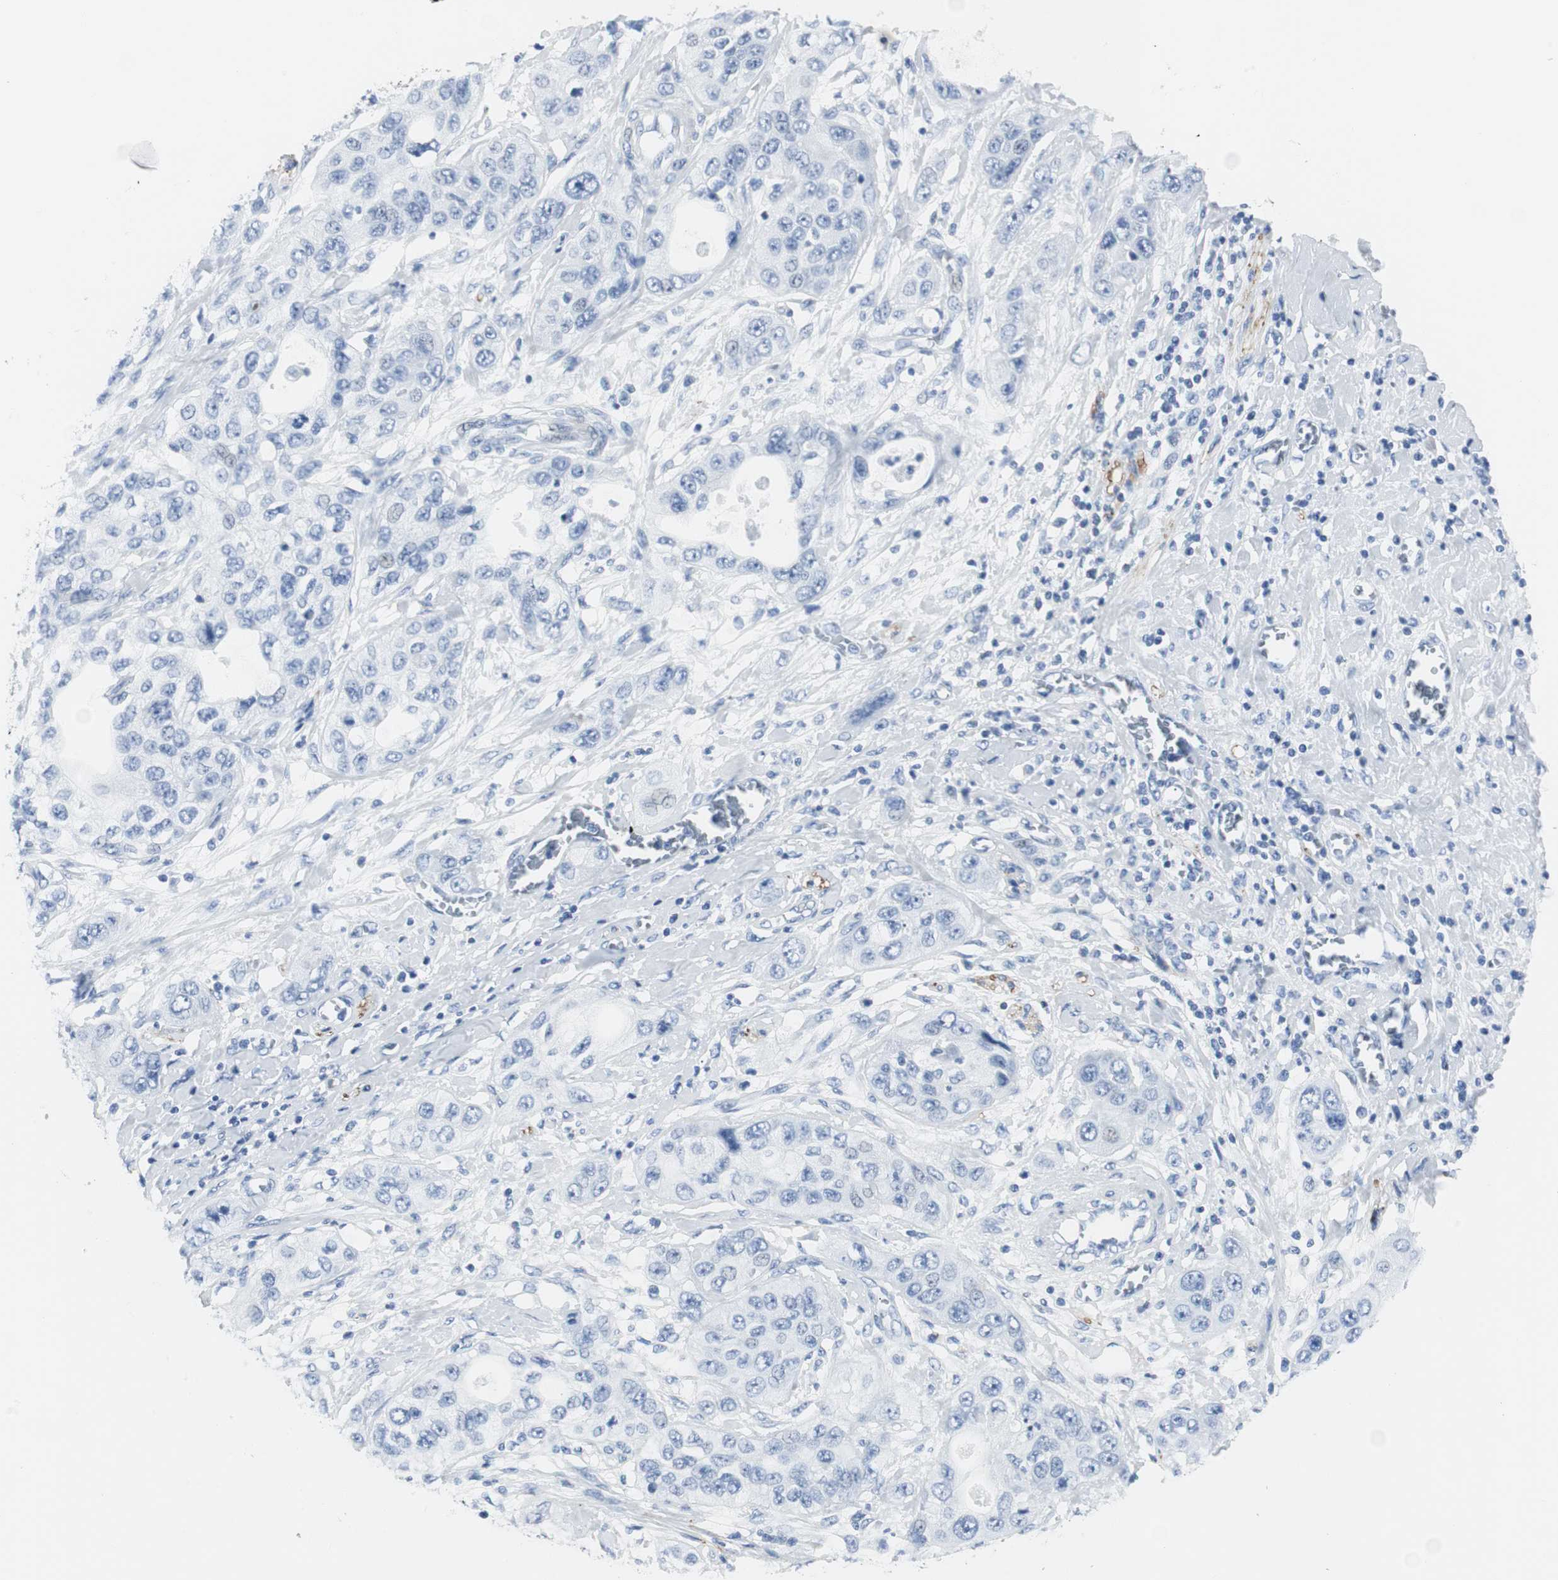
{"staining": {"intensity": "negative", "quantity": "none", "location": "none"}, "tissue": "pancreatic cancer", "cell_type": "Tumor cells", "image_type": "cancer", "snomed": [{"axis": "morphology", "description": "Adenocarcinoma, NOS"}, {"axis": "topography", "description": "Pancreas"}], "caption": "IHC of adenocarcinoma (pancreatic) exhibits no expression in tumor cells.", "gene": "GAP43", "patient": {"sex": "female", "age": 70}}